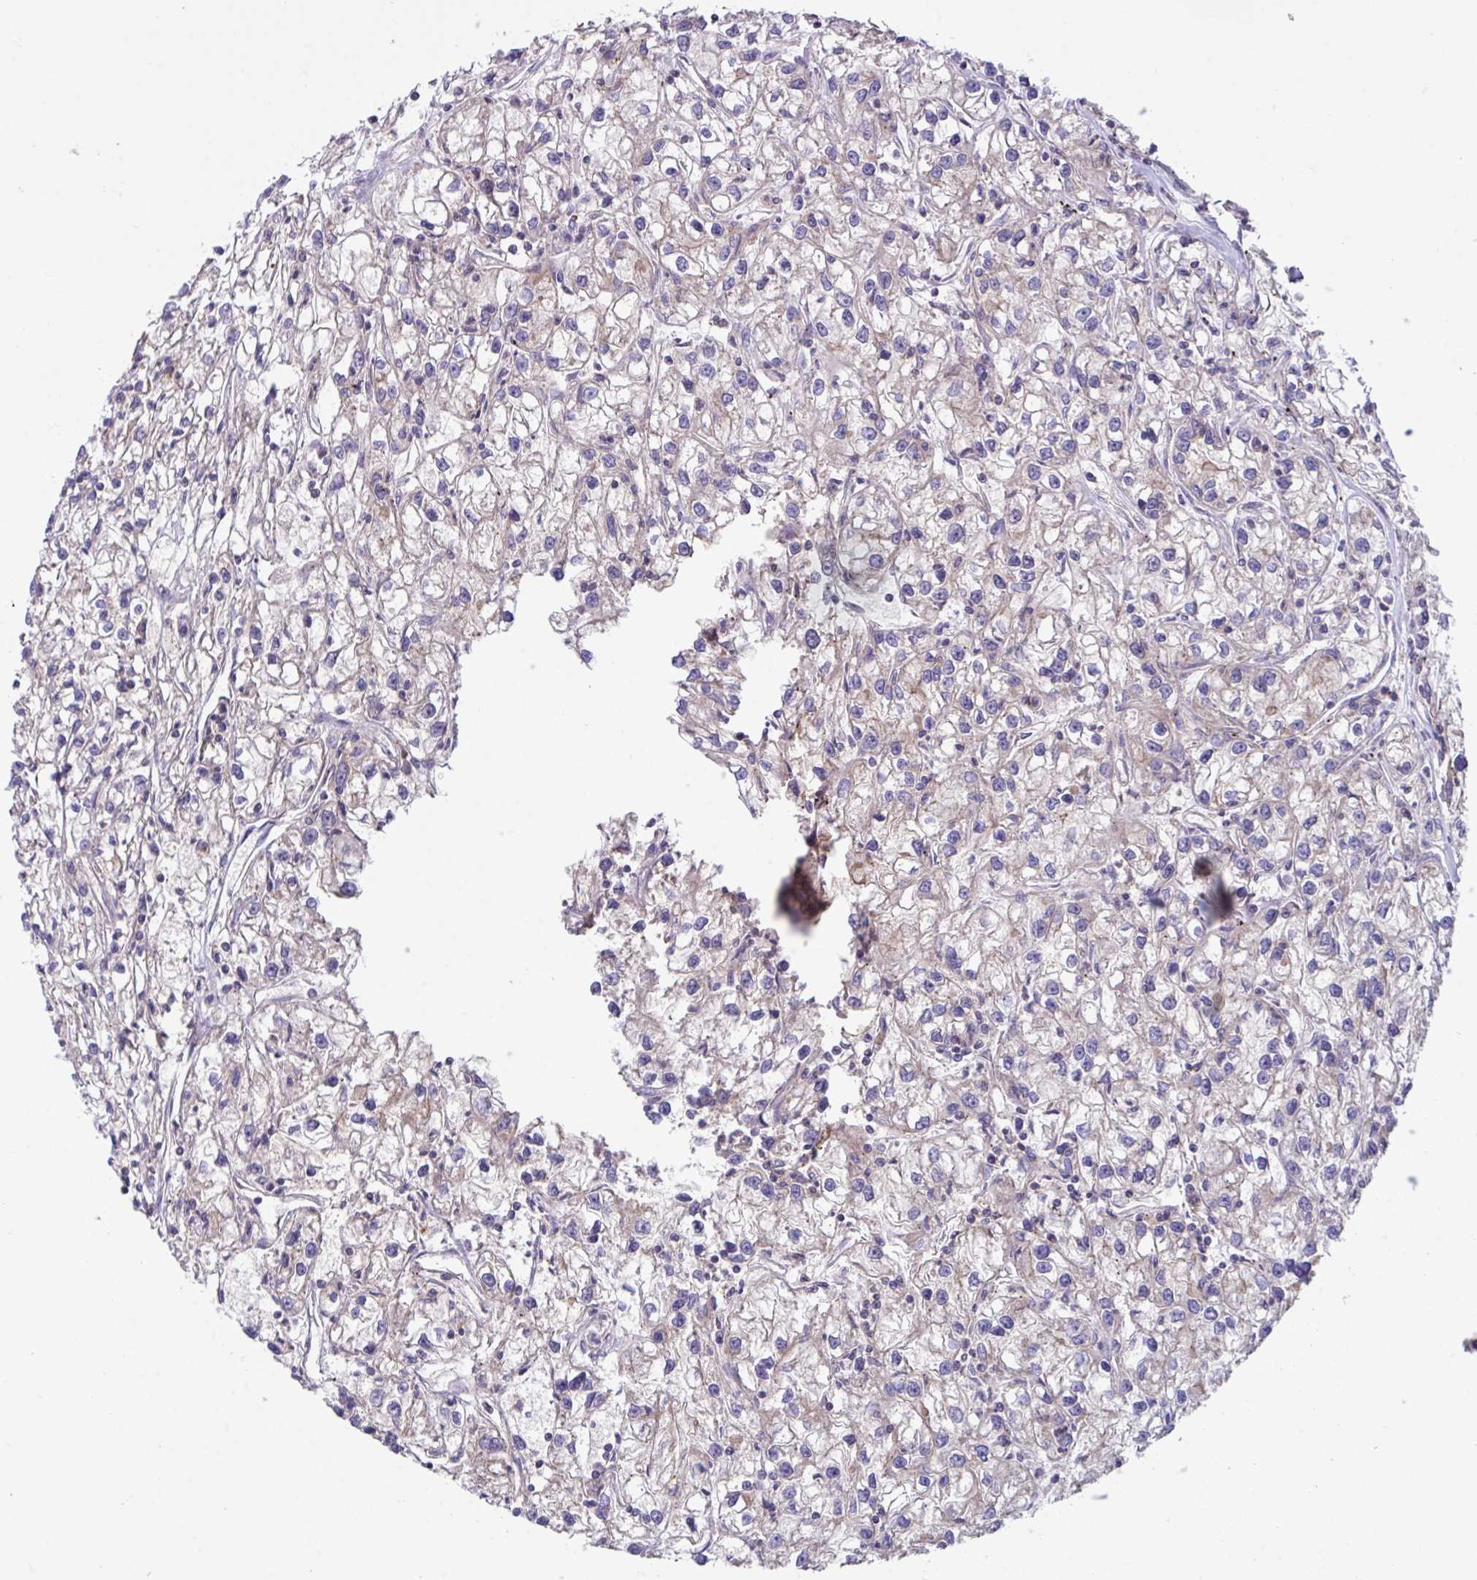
{"staining": {"intensity": "weak", "quantity": "25%-75%", "location": "cytoplasmic/membranous"}, "tissue": "renal cancer", "cell_type": "Tumor cells", "image_type": "cancer", "snomed": [{"axis": "morphology", "description": "Adenocarcinoma, NOS"}, {"axis": "topography", "description": "Kidney"}], "caption": "A low amount of weak cytoplasmic/membranous expression is appreciated in approximately 25%-75% of tumor cells in renal cancer tissue.", "gene": "IST1", "patient": {"sex": "female", "age": 59}}